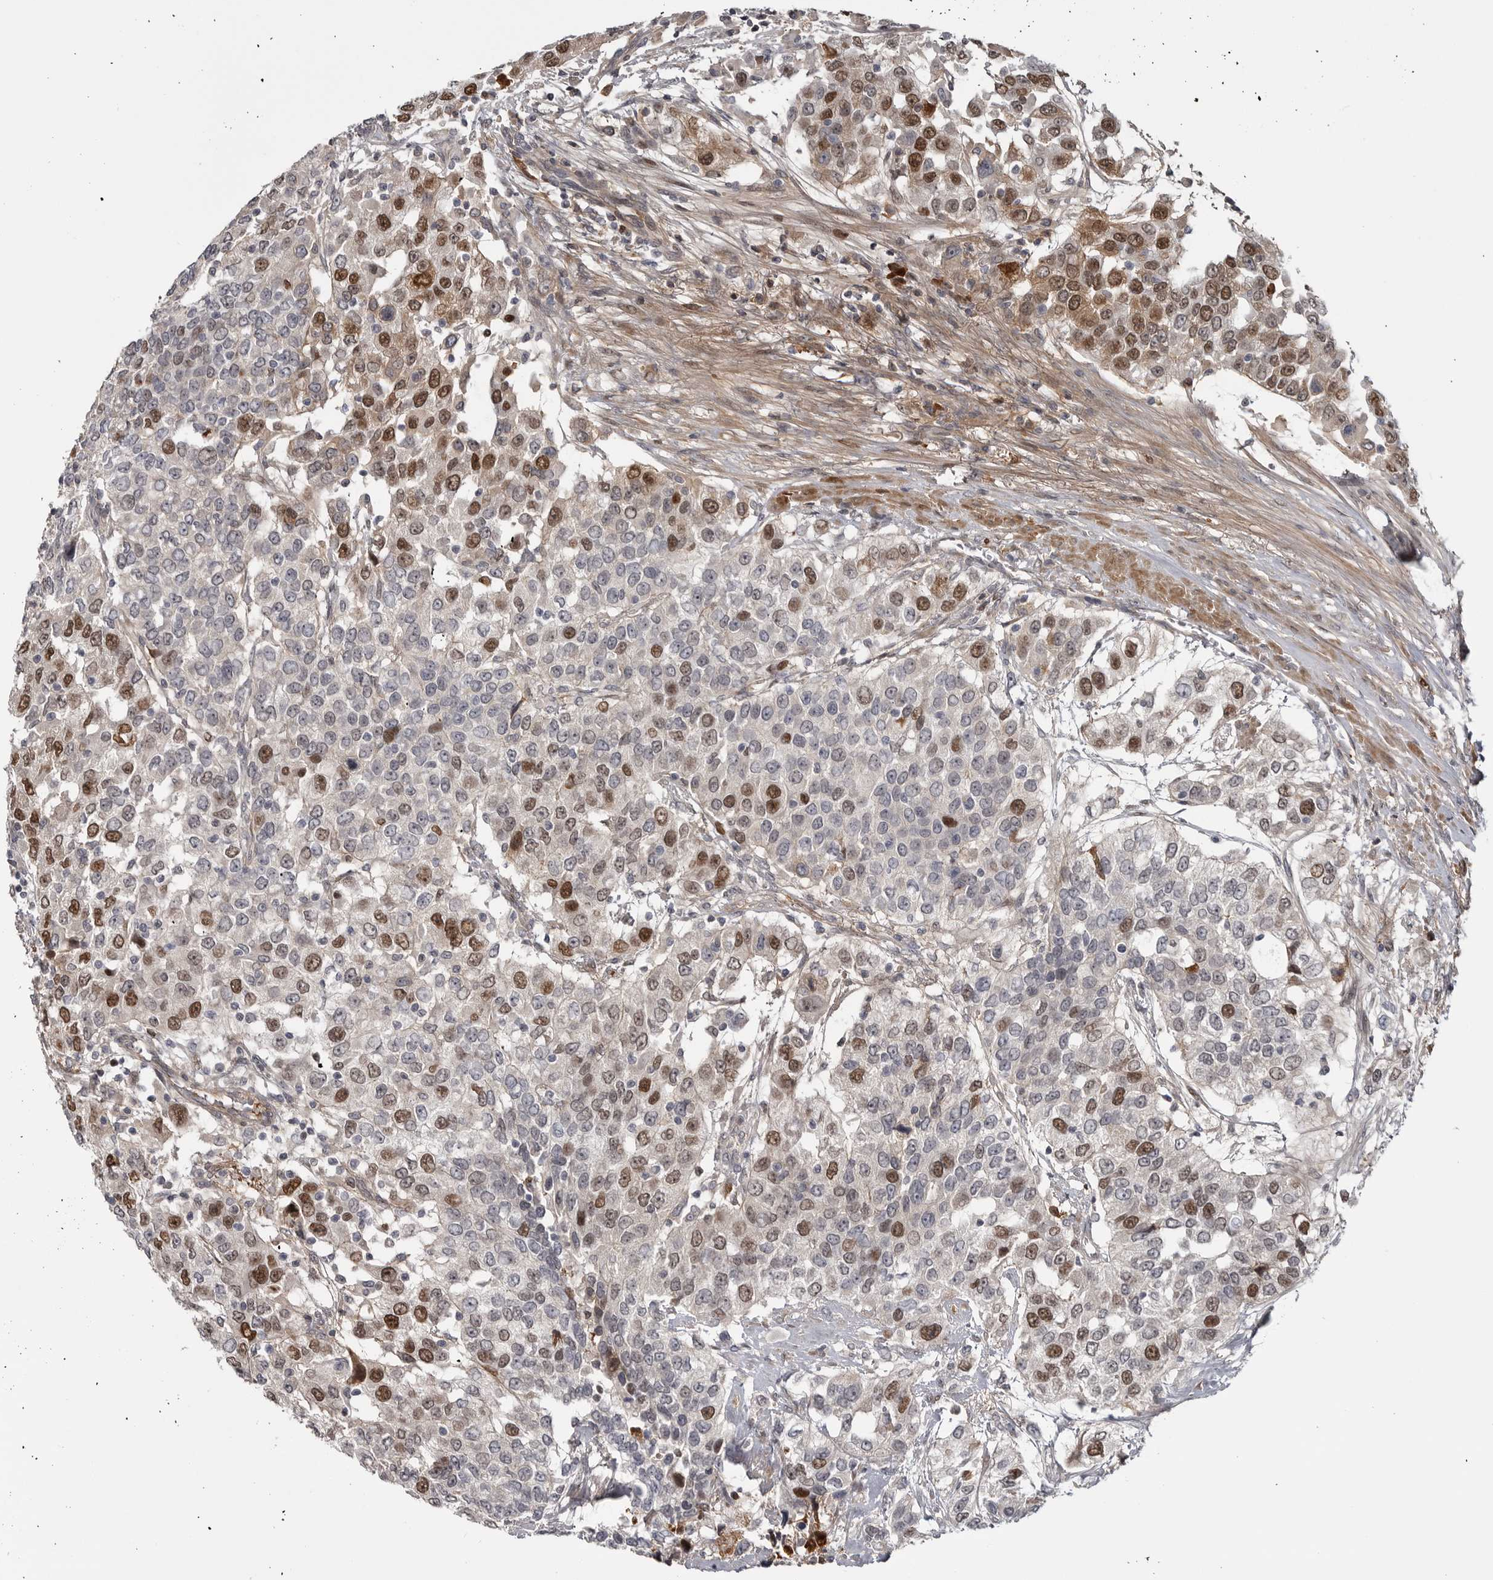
{"staining": {"intensity": "moderate", "quantity": ">75%", "location": "cytoplasmic/membranous,nuclear"}, "tissue": "urothelial cancer", "cell_type": "Tumor cells", "image_type": "cancer", "snomed": [{"axis": "morphology", "description": "Urothelial carcinoma, High grade"}, {"axis": "topography", "description": "Urinary bladder"}], "caption": "Brown immunohistochemical staining in high-grade urothelial carcinoma displays moderate cytoplasmic/membranous and nuclear expression in about >75% of tumor cells. The staining is performed using DAB brown chromogen to label protein expression. The nuclei are counter-stained blue using hematoxylin.", "gene": "ZNF277", "patient": {"sex": "female", "age": 80}}